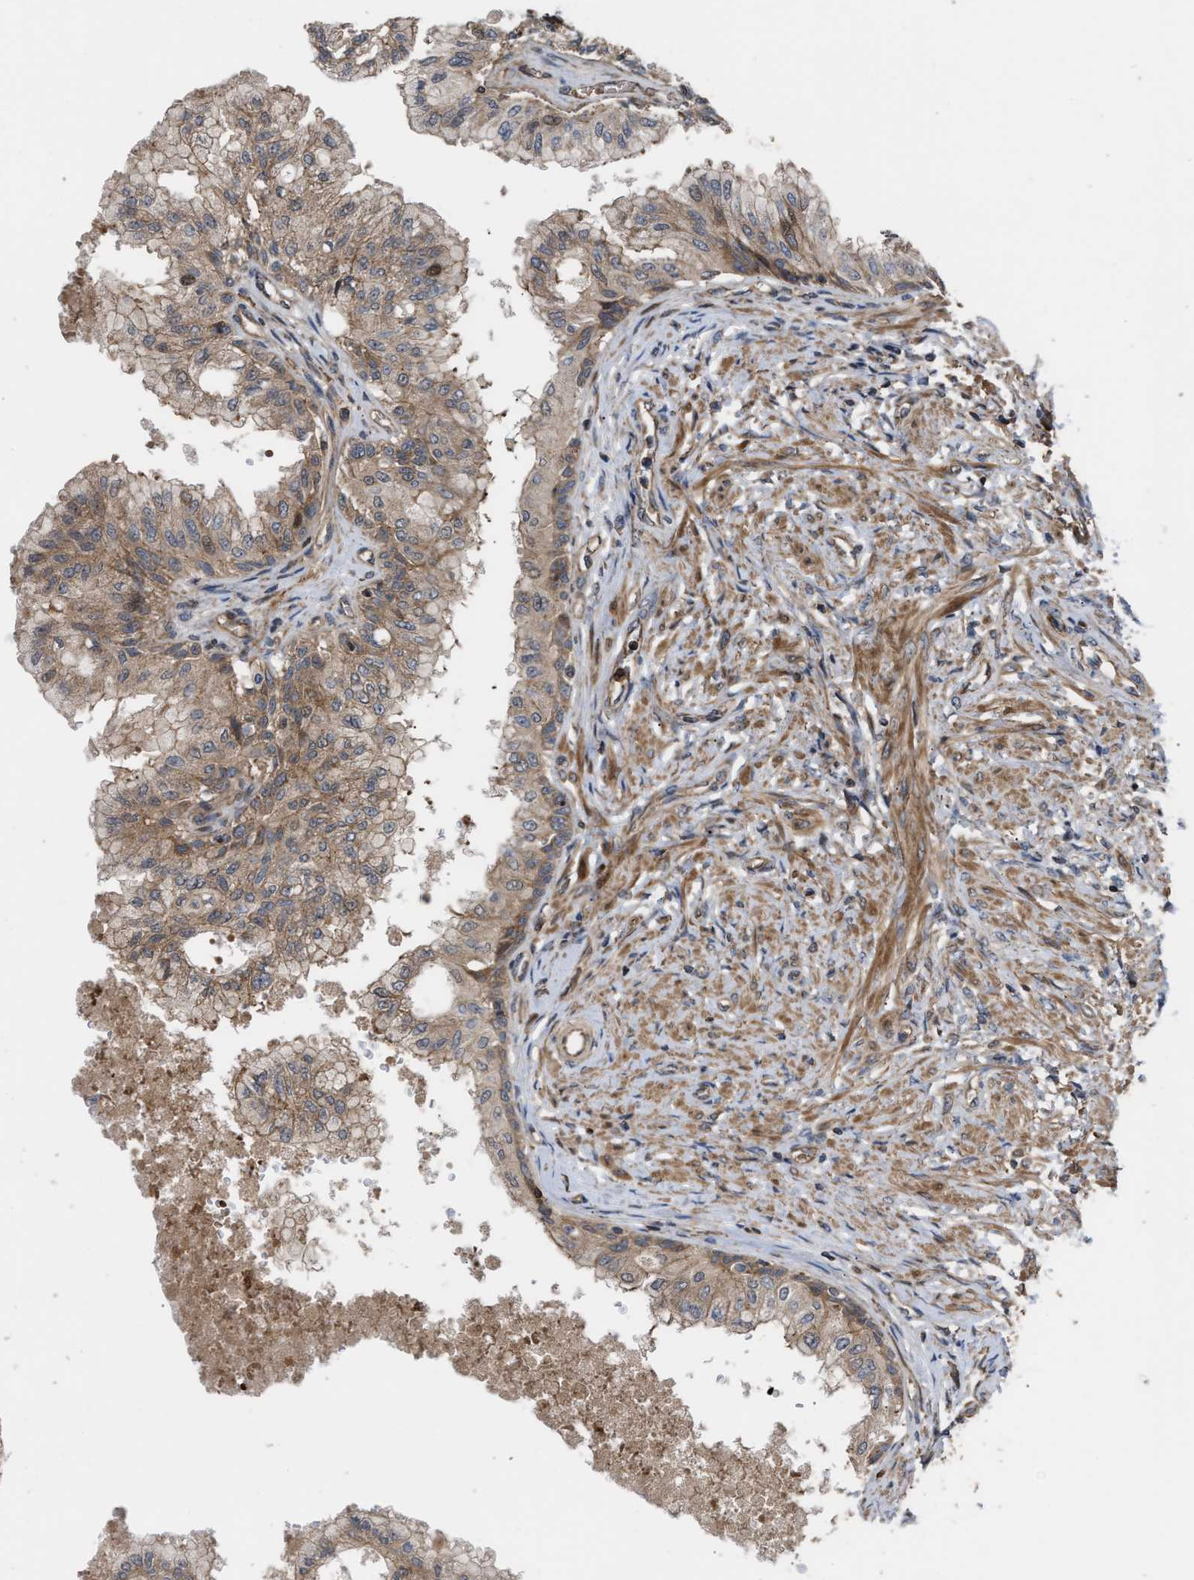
{"staining": {"intensity": "strong", "quantity": "25%-75%", "location": "cytoplasmic/membranous"}, "tissue": "prostate", "cell_type": "Glandular cells", "image_type": "normal", "snomed": [{"axis": "morphology", "description": "Normal tissue, NOS"}, {"axis": "topography", "description": "Prostate"}, {"axis": "topography", "description": "Seminal veicle"}], "caption": "DAB immunohistochemical staining of benign prostate demonstrates strong cytoplasmic/membranous protein staining in approximately 25%-75% of glandular cells.", "gene": "STAU1", "patient": {"sex": "male", "age": 60}}